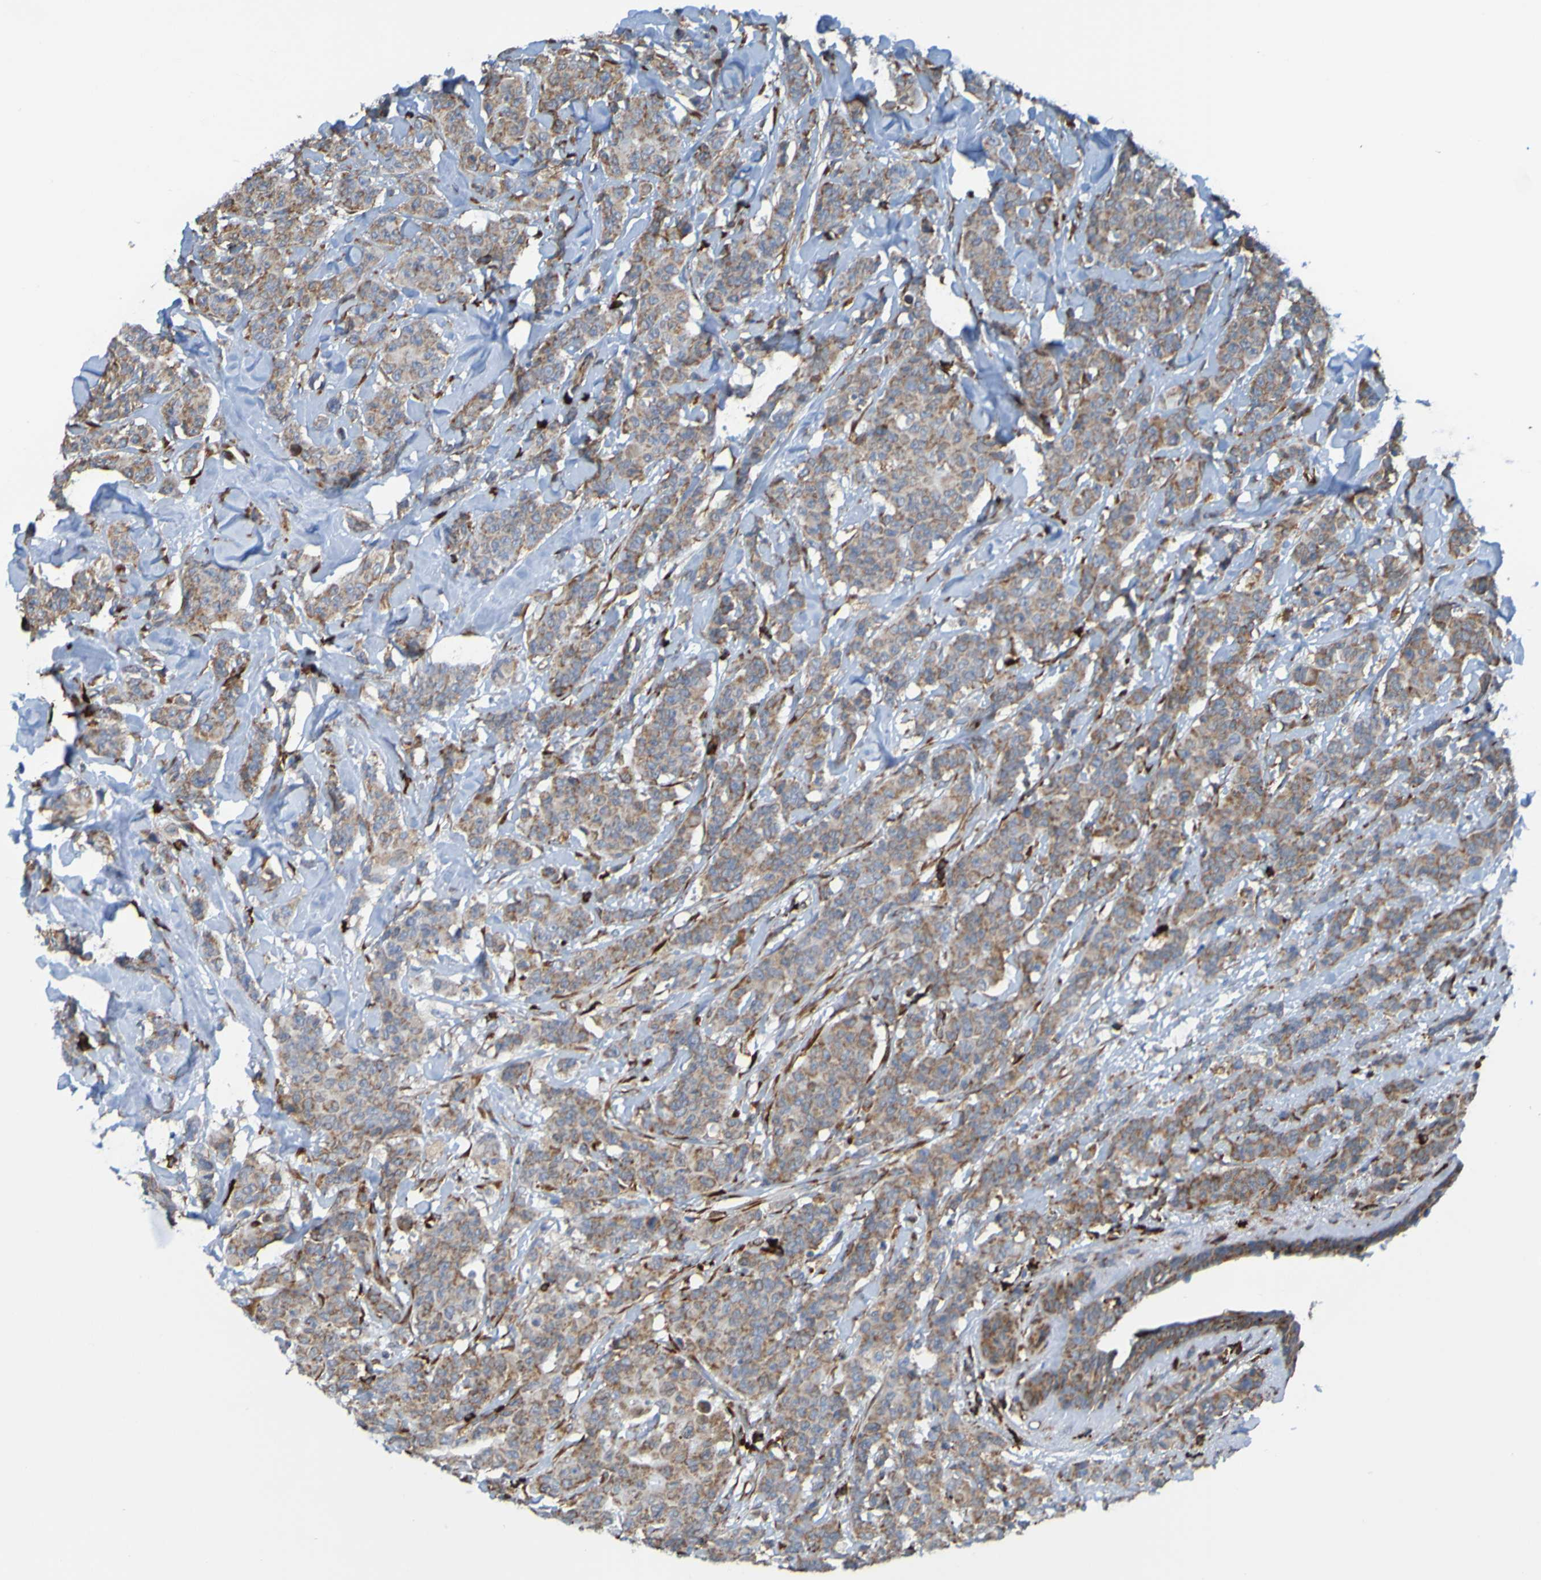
{"staining": {"intensity": "weak", "quantity": ">75%", "location": "cytoplasmic/membranous"}, "tissue": "breast cancer", "cell_type": "Tumor cells", "image_type": "cancer", "snomed": [{"axis": "morphology", "description": "Lobular carcinoma"}, {"axis": "topography", "description": "Breast"}], "caption": "Immunohistochemical staining of breast cancer reveals low levels of weak cytoplasmic/membranous expression in approximately >75% of tumor cells. (DAB (3,3'-diaminobenzidine) IHC, brown staining for protein, blue staining for nuclei).", "gene": "SSR1", "patient": {"sex": "female", "age": 56}}